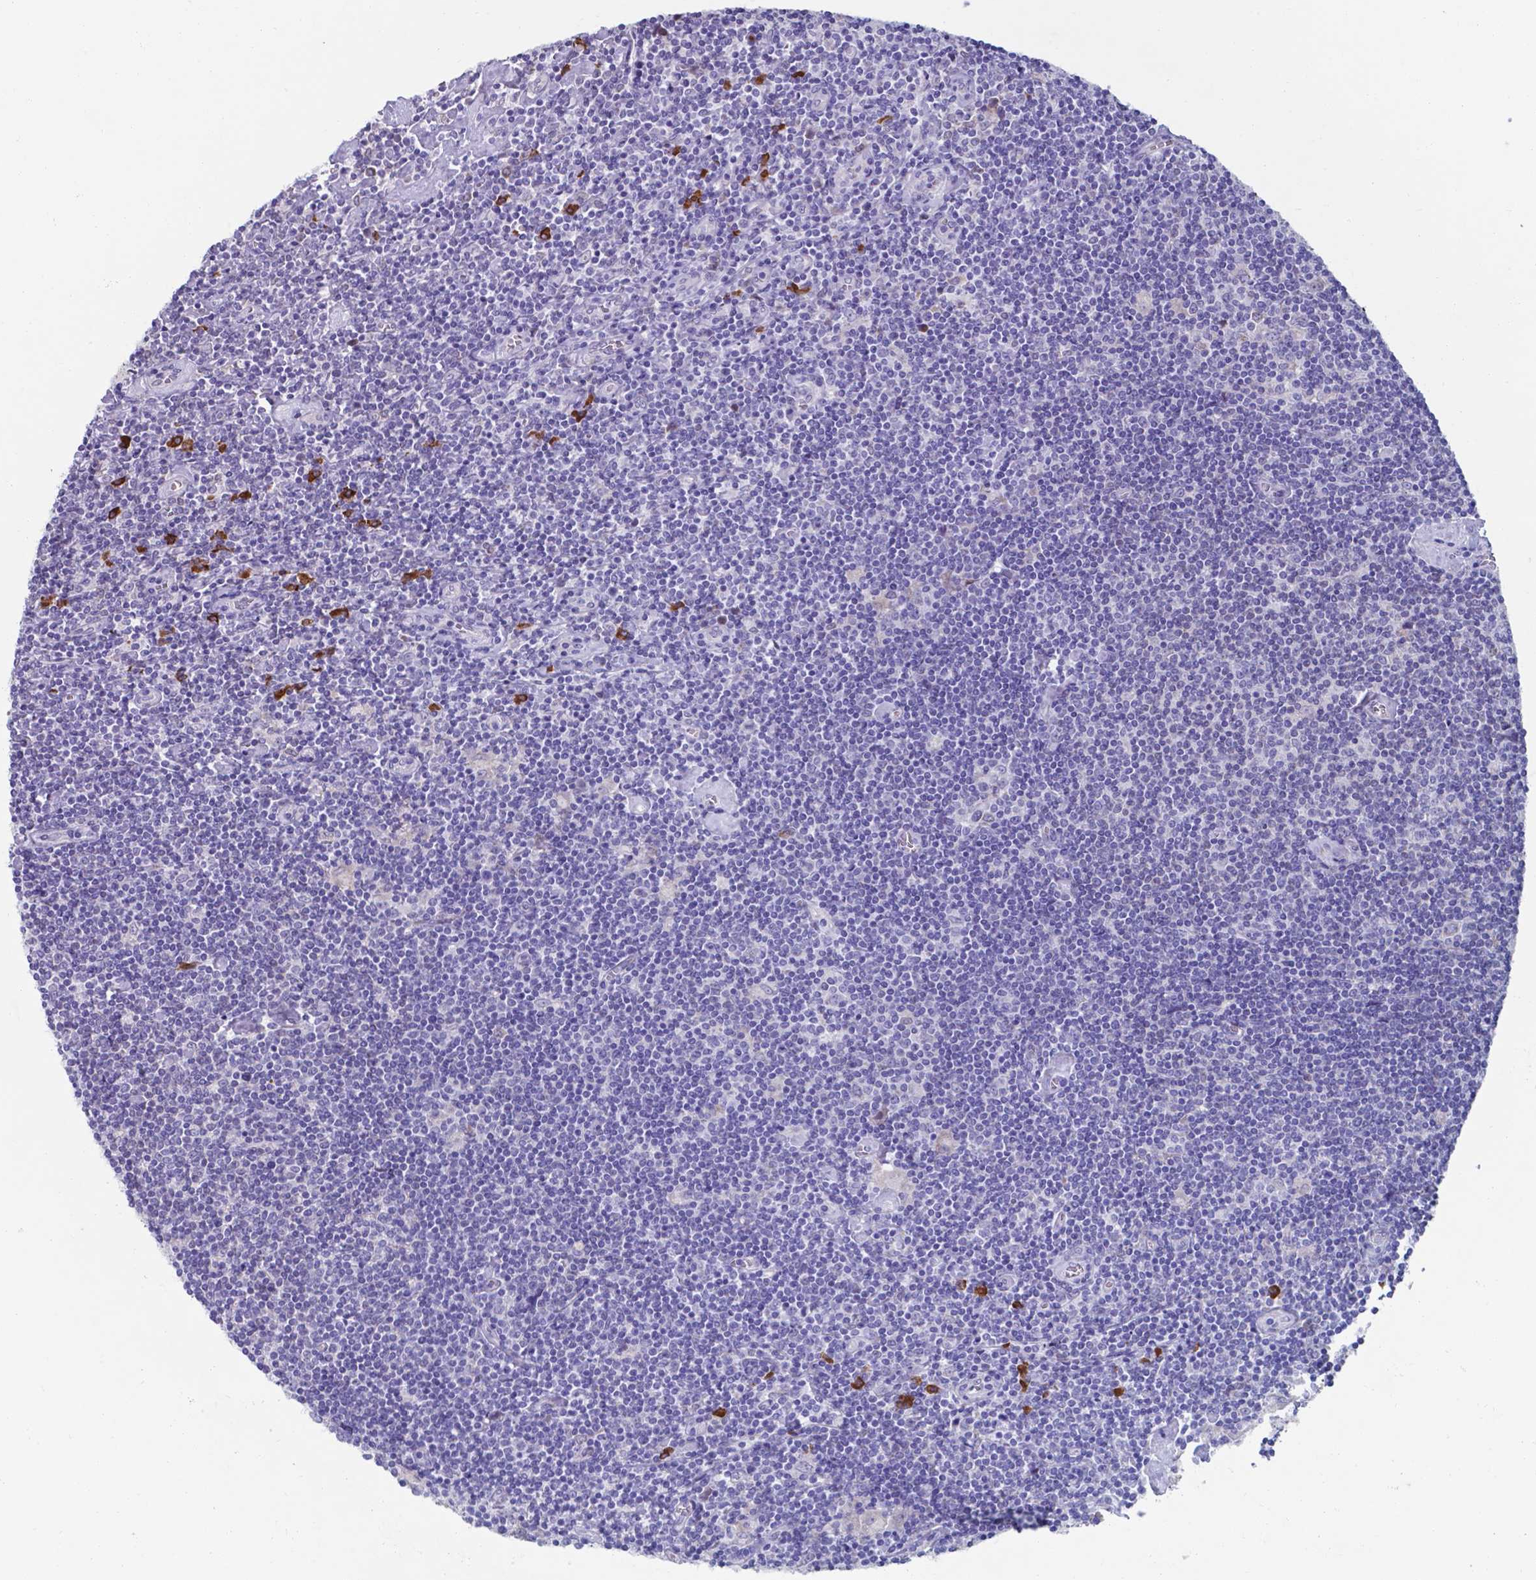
{"staining": {"intensity": "weak", "quantity": "25%-75%", "location": "cytoplasmic/membranous"}, "tissue": "lymphoma", "cell_type": "Tumor cells", "image_type": "cancer", "snomed": [{"axis": "morphology", "description": "Hodgkin's disease, NOS"}, {"axis": "topography", "description": "Lymph node"}], "caption": "Immunohistochemistry micrograph of neoplastic tissue: Hodgkin's disease stained using immunohistochemistry exhibits low levels of weak protein expression localized specifically in the cytoplasmic/membranous of tumor cells, appearing as a cytoplasmic/membranous brown color.", "gene": "UBE2J1", "patient": {"sex": "male", "age": 40}}